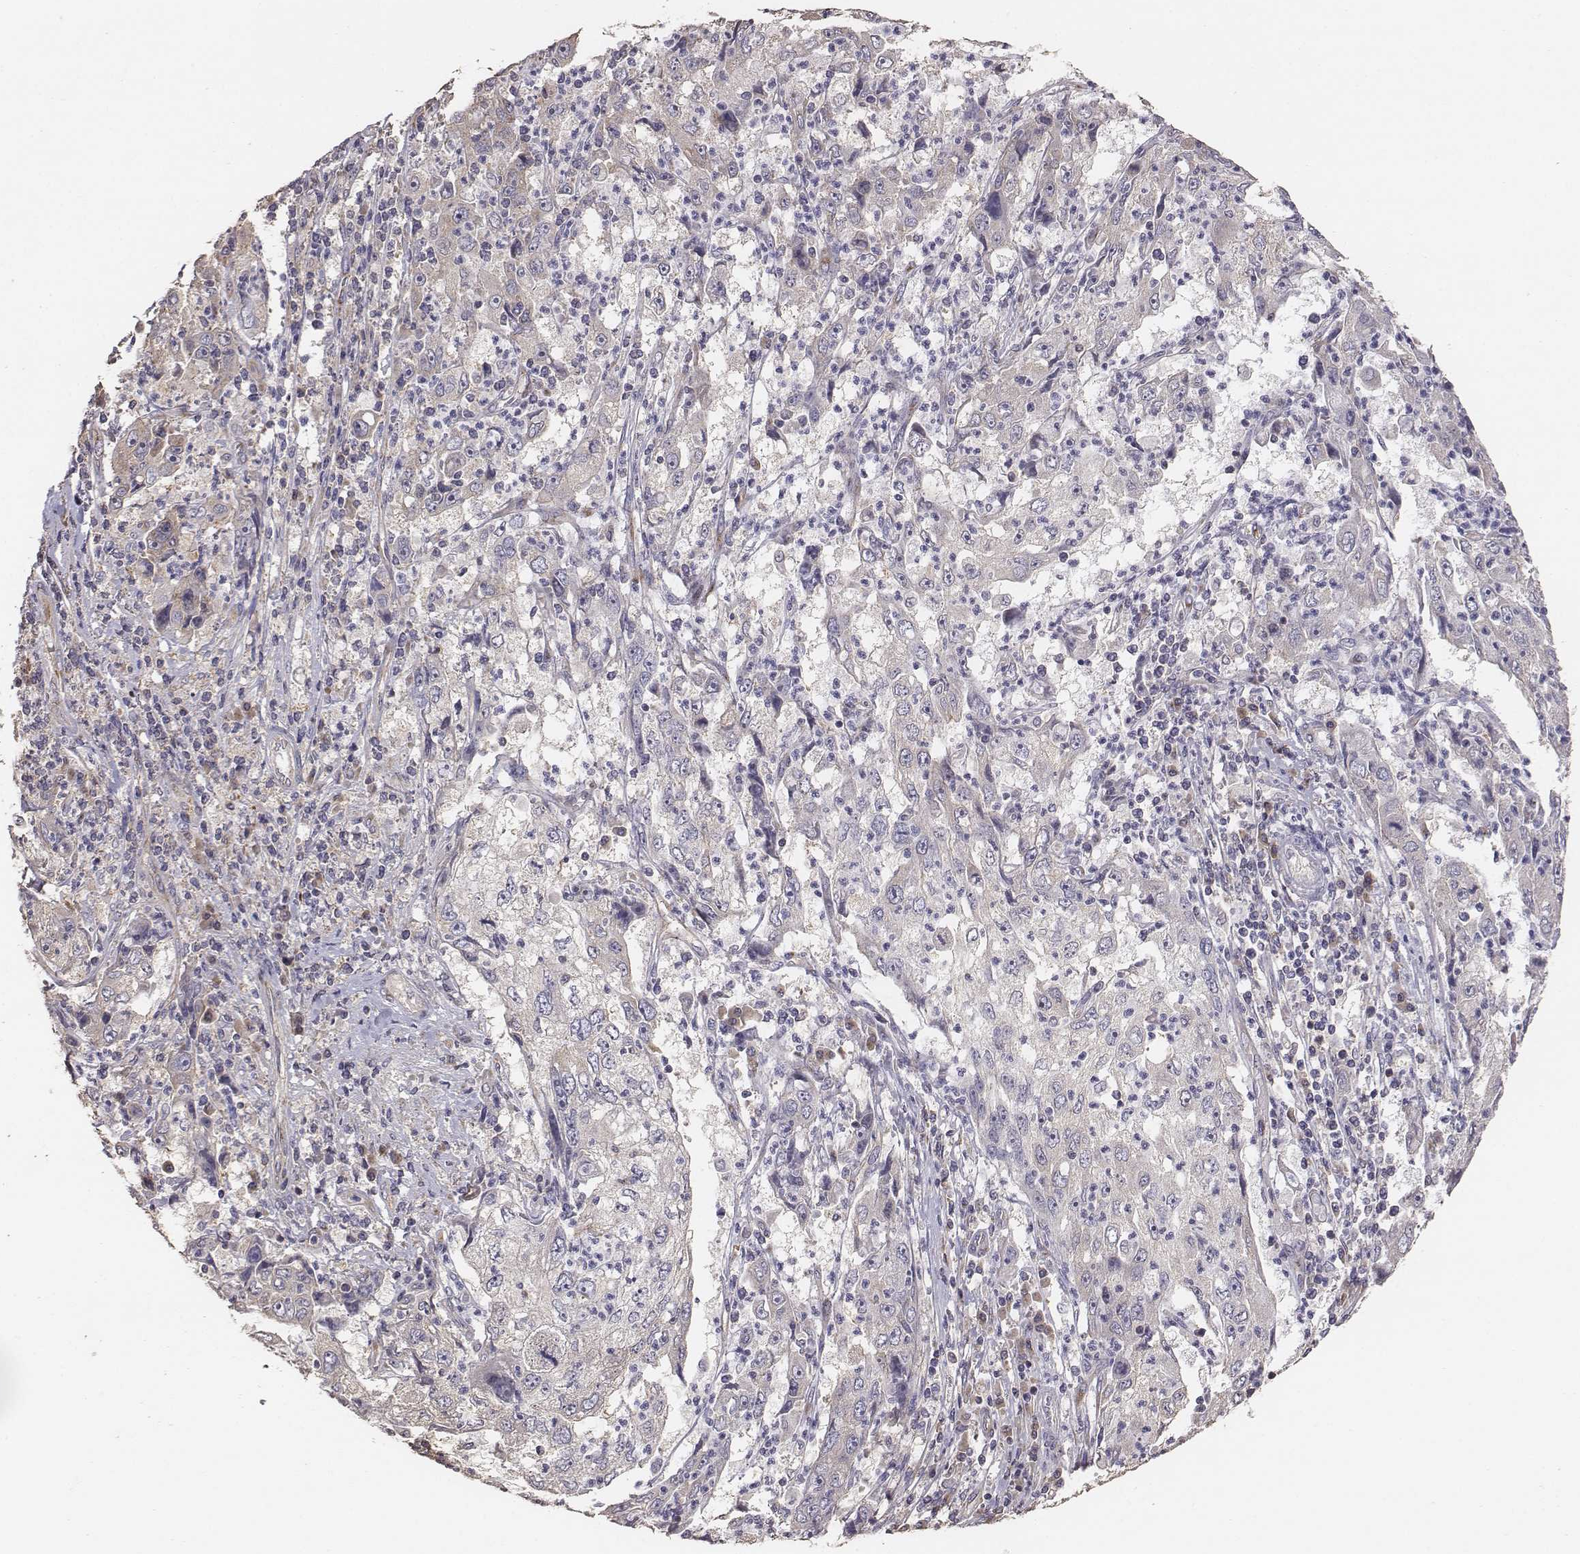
{"staining": {"intensity": "negative", "quantity": "none", "location": "none"}, "tissue": "cervical cancer", "cell_type": "Tumor cells", "image_type": "cancer", "snomed": [{"axis": "morphology", "description": "Squamous cell carcinoma, NOS"}, {"axis": "topography", "description": "Cervix"}], "caption": "An IHC photomicrograph of cervical cancer is shown. There is no staining in tumor cells of cervical cancer.", "gene": "AP1B1", "patient": {"sex": "female", "age": 36}}